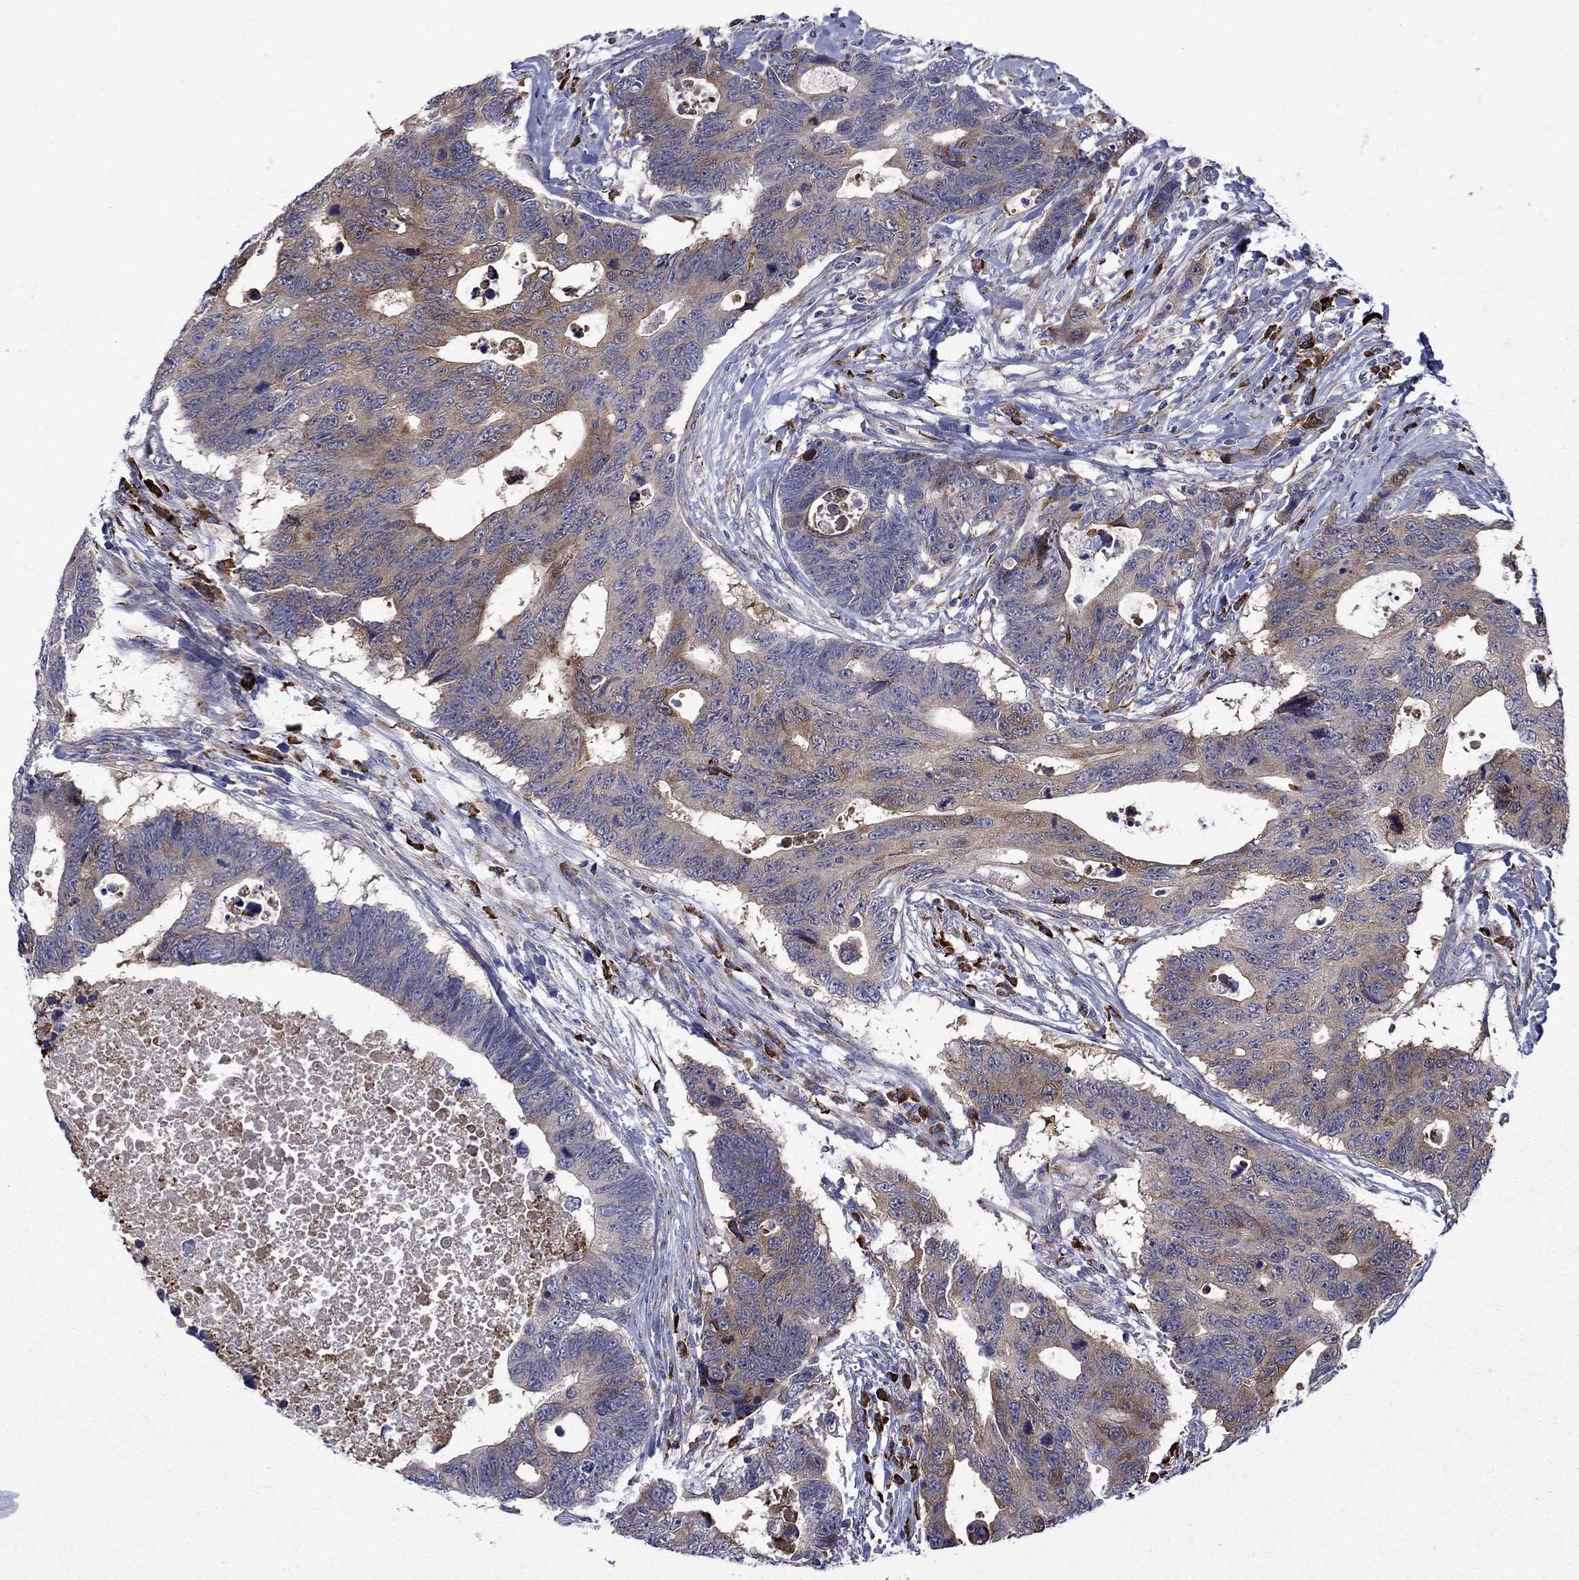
{"staining": {"intensity": "strong", "quantity": "25%-75%", "location": "cytoplasmic/membranous"}, "tissue": "colorectal cancer", "cell_type": "Tumor cells", "image_type": "cancer", "snomed": [{"axis": "morphology", "description": "Adenocarcinoma, NOS"}, {"axis": "topography", "description": "Colon"}], "caption": "This is a histology image of immunohistochemistry (IHC) staining of colorectal cancer (adenocarcinoma), which shows strong staining in the cytoplasmic/membranous of tumor cells.", "gene": "ASNS", "patient": {"sex": "female", "age": 77}}